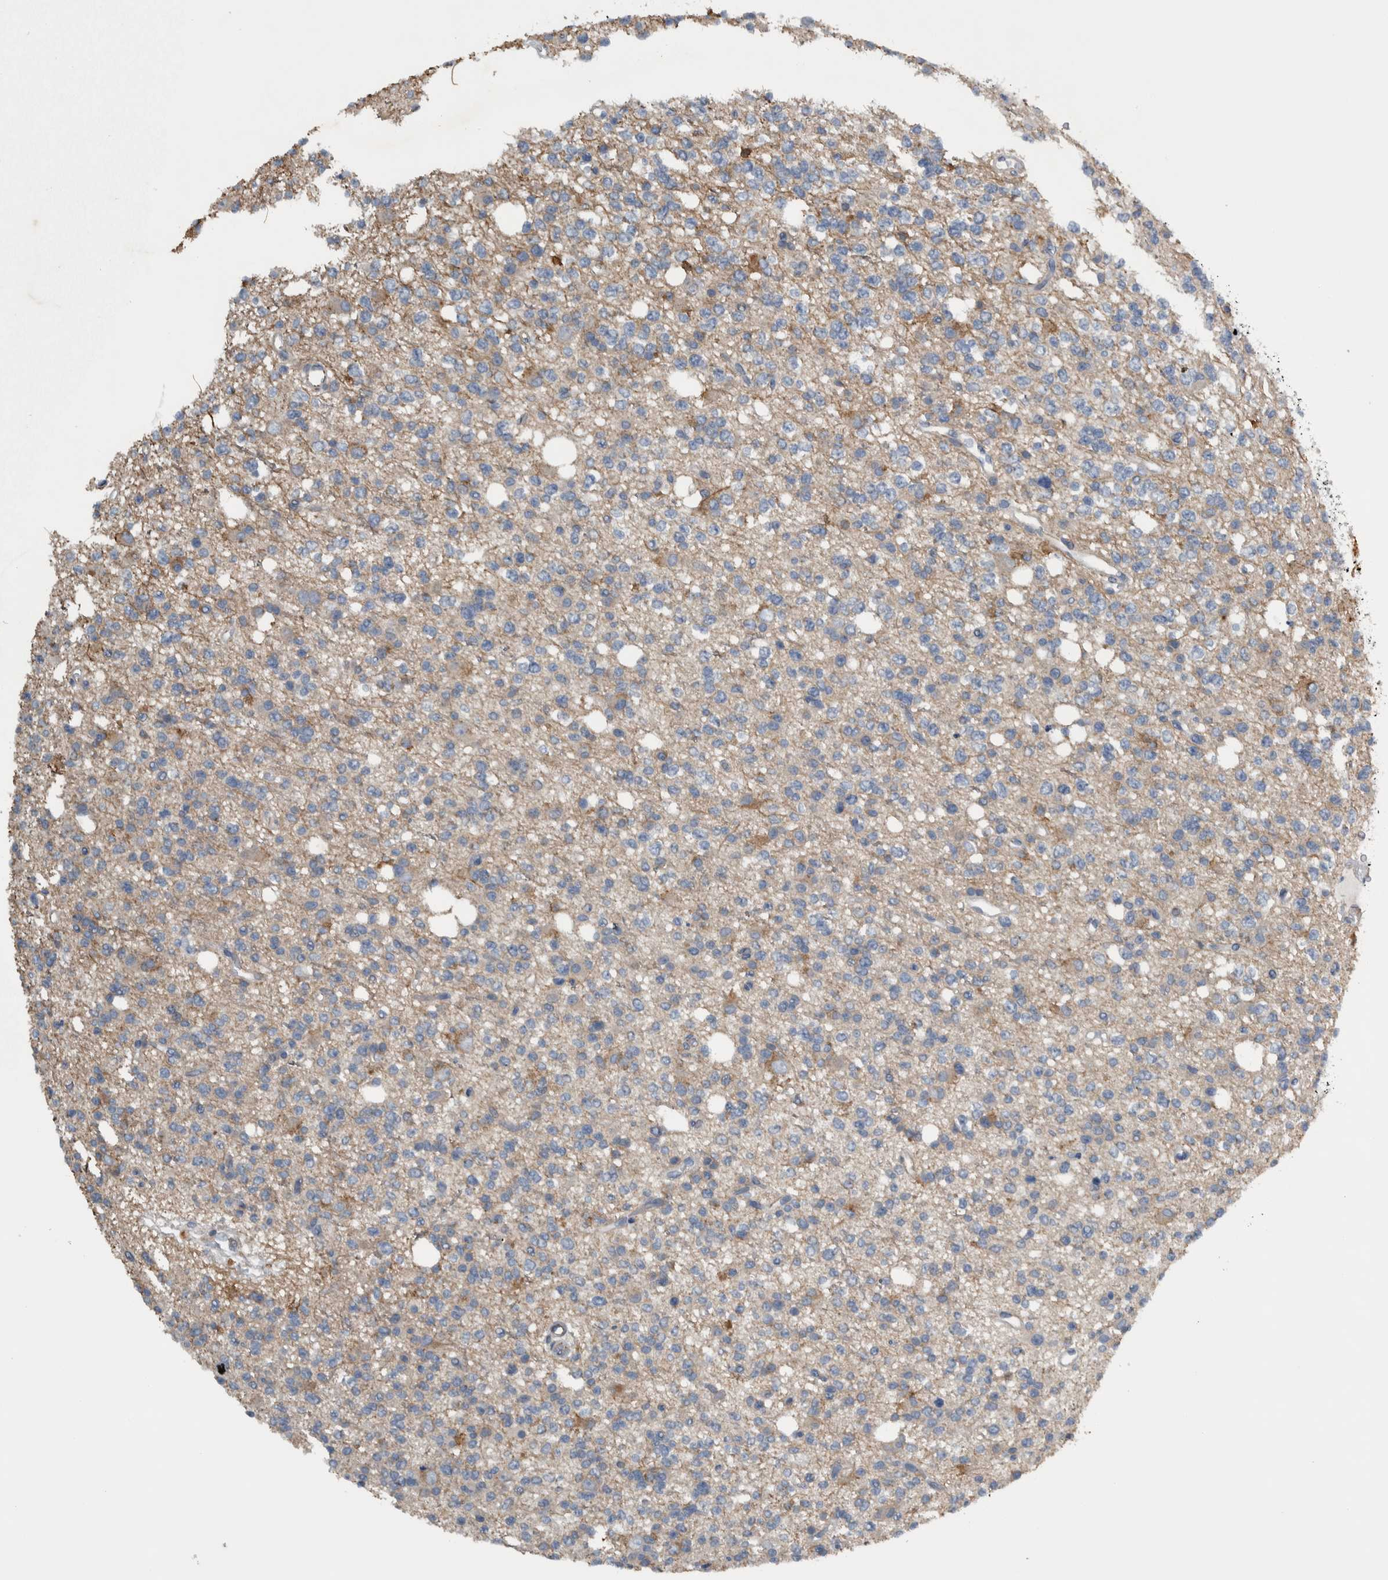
{"staining": {"intensity": "weak", "quantity": "<25%", "location": "cytoplasmic/membranous"}, "tissue": "glioma", "cell_type": "Tumor cells", "image_type": "cancer", "snomed": [{"axis": "morphology", "description": "Glioma, malignant, High grade"}, {"axis": "topography", "description": "Brain"}], "caption": "The histopathology image displays no staining of tumor cells in glioma.", "gene": "NT5C2", "patient": {"sex": "female", "age": 62}}